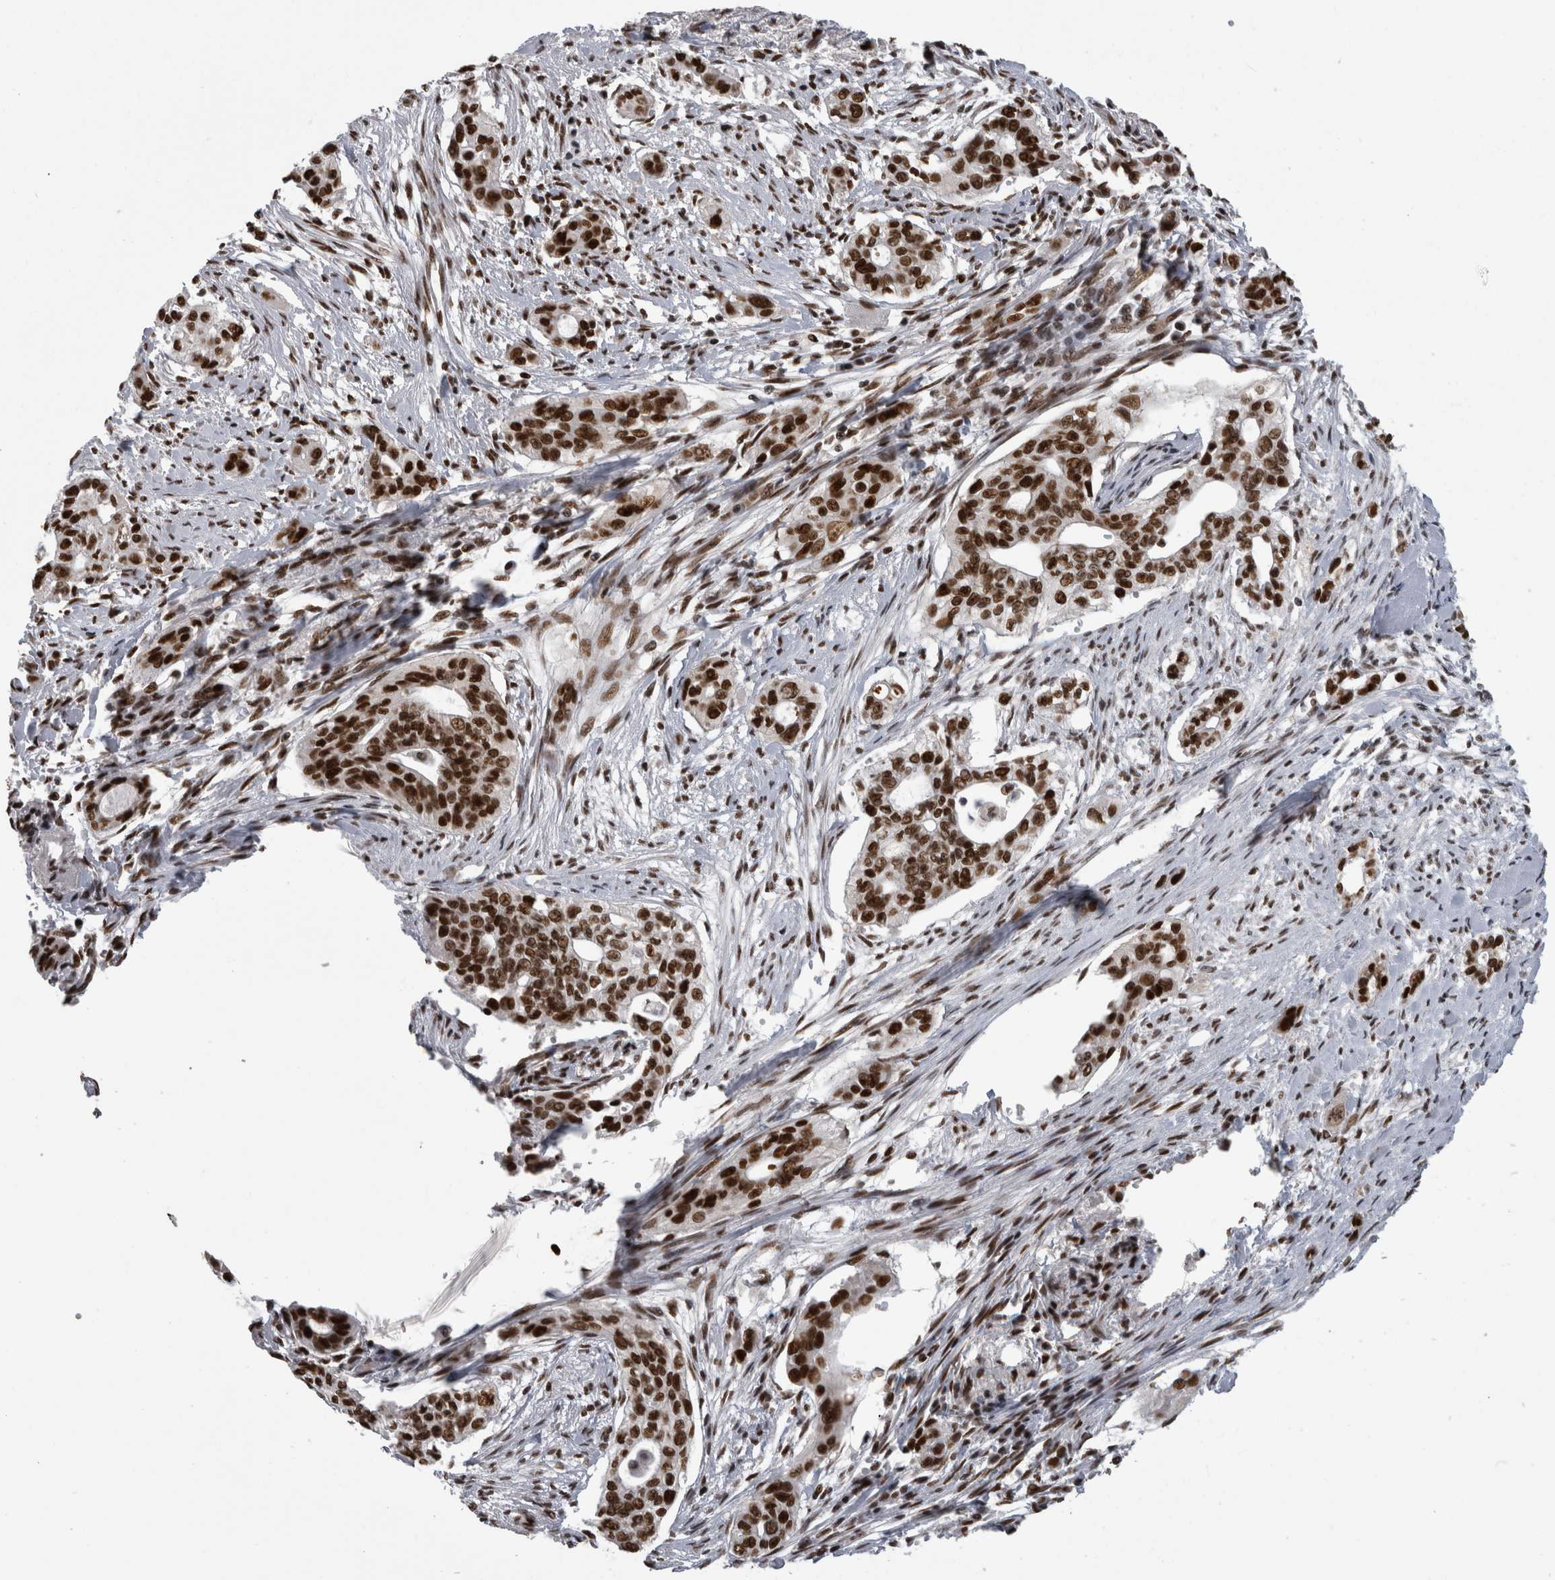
{"staining": {"intensity": "strong", "quantity": ">75%", "location": "nuclear"}, "tissue": "pancreatic cancer", "cell_type": "Tumor cells", "image_type": "cancer", "snomed": [{"axis": "morphology", "description": "Adenocarcinoma, NOS"}, {"axis": "topography", "description": "Pancreas"}], "caption": "Immunohistochemistry histopathology image of pancreatic cancer stained for a protein (brown), which demonstrates high levels of strong nuclear staining in about >75% of tumor cells.", "gene": "ZSCAN2", "patient": {"sex": "female", "age": 60}}